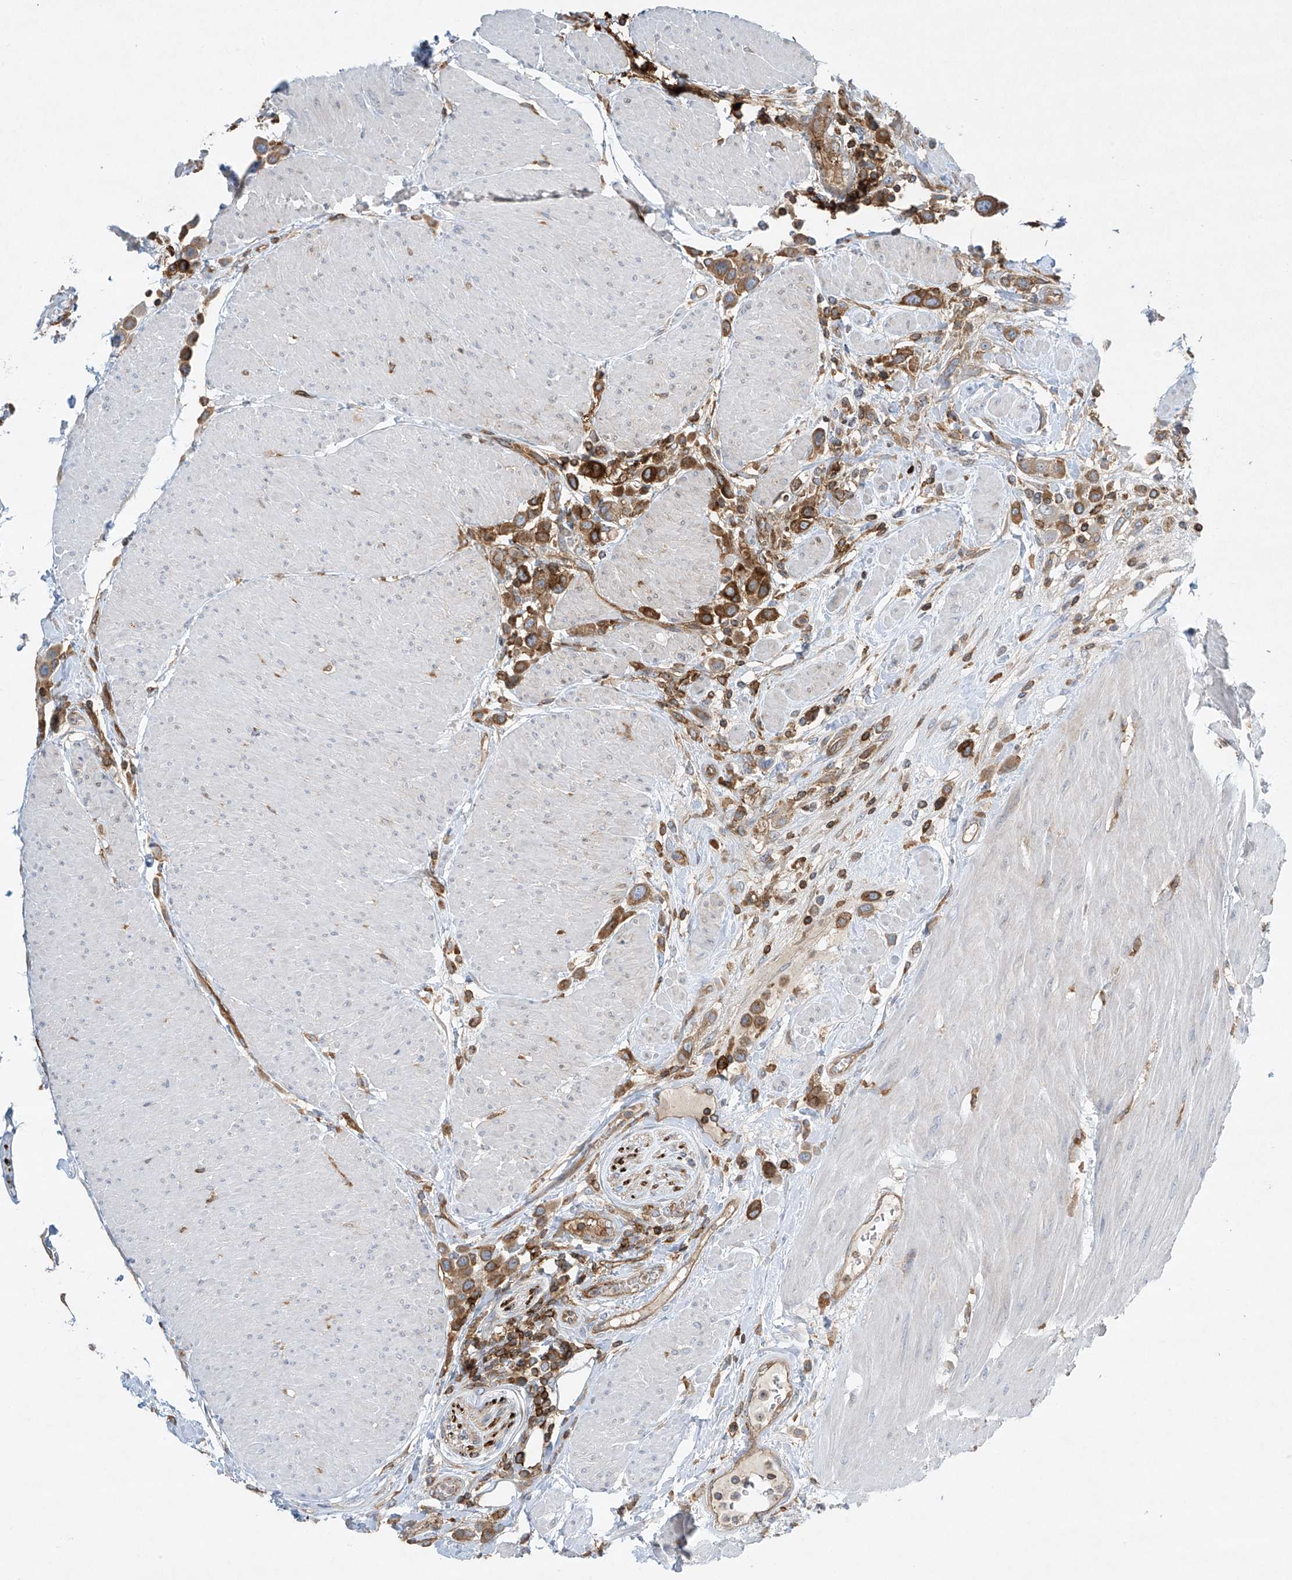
{"staining": {"intensity": "strong", "quantity": ">75%", "location": "cytoplasmic/membranous"}, "tissue": "urothelial cancer", "cell_type": "Tumor cells", "image_type": "cancer", "snomed": [{"axis": "morphology", "description": "Urothelial carcinoma, High grade"}, {"axis": "topography", "description": "Urinary bladder"}], "caption": "The photomicrograph exhibits a brown stain indicating the presence of a protein in the cytoplasmic/membranous of tumor cells in urothelial cancer. (Brightfield microscopy of DAB IHC at high magnification).", "gene": "HLA-E", "patient": {"sex": "male", "age": 50}}